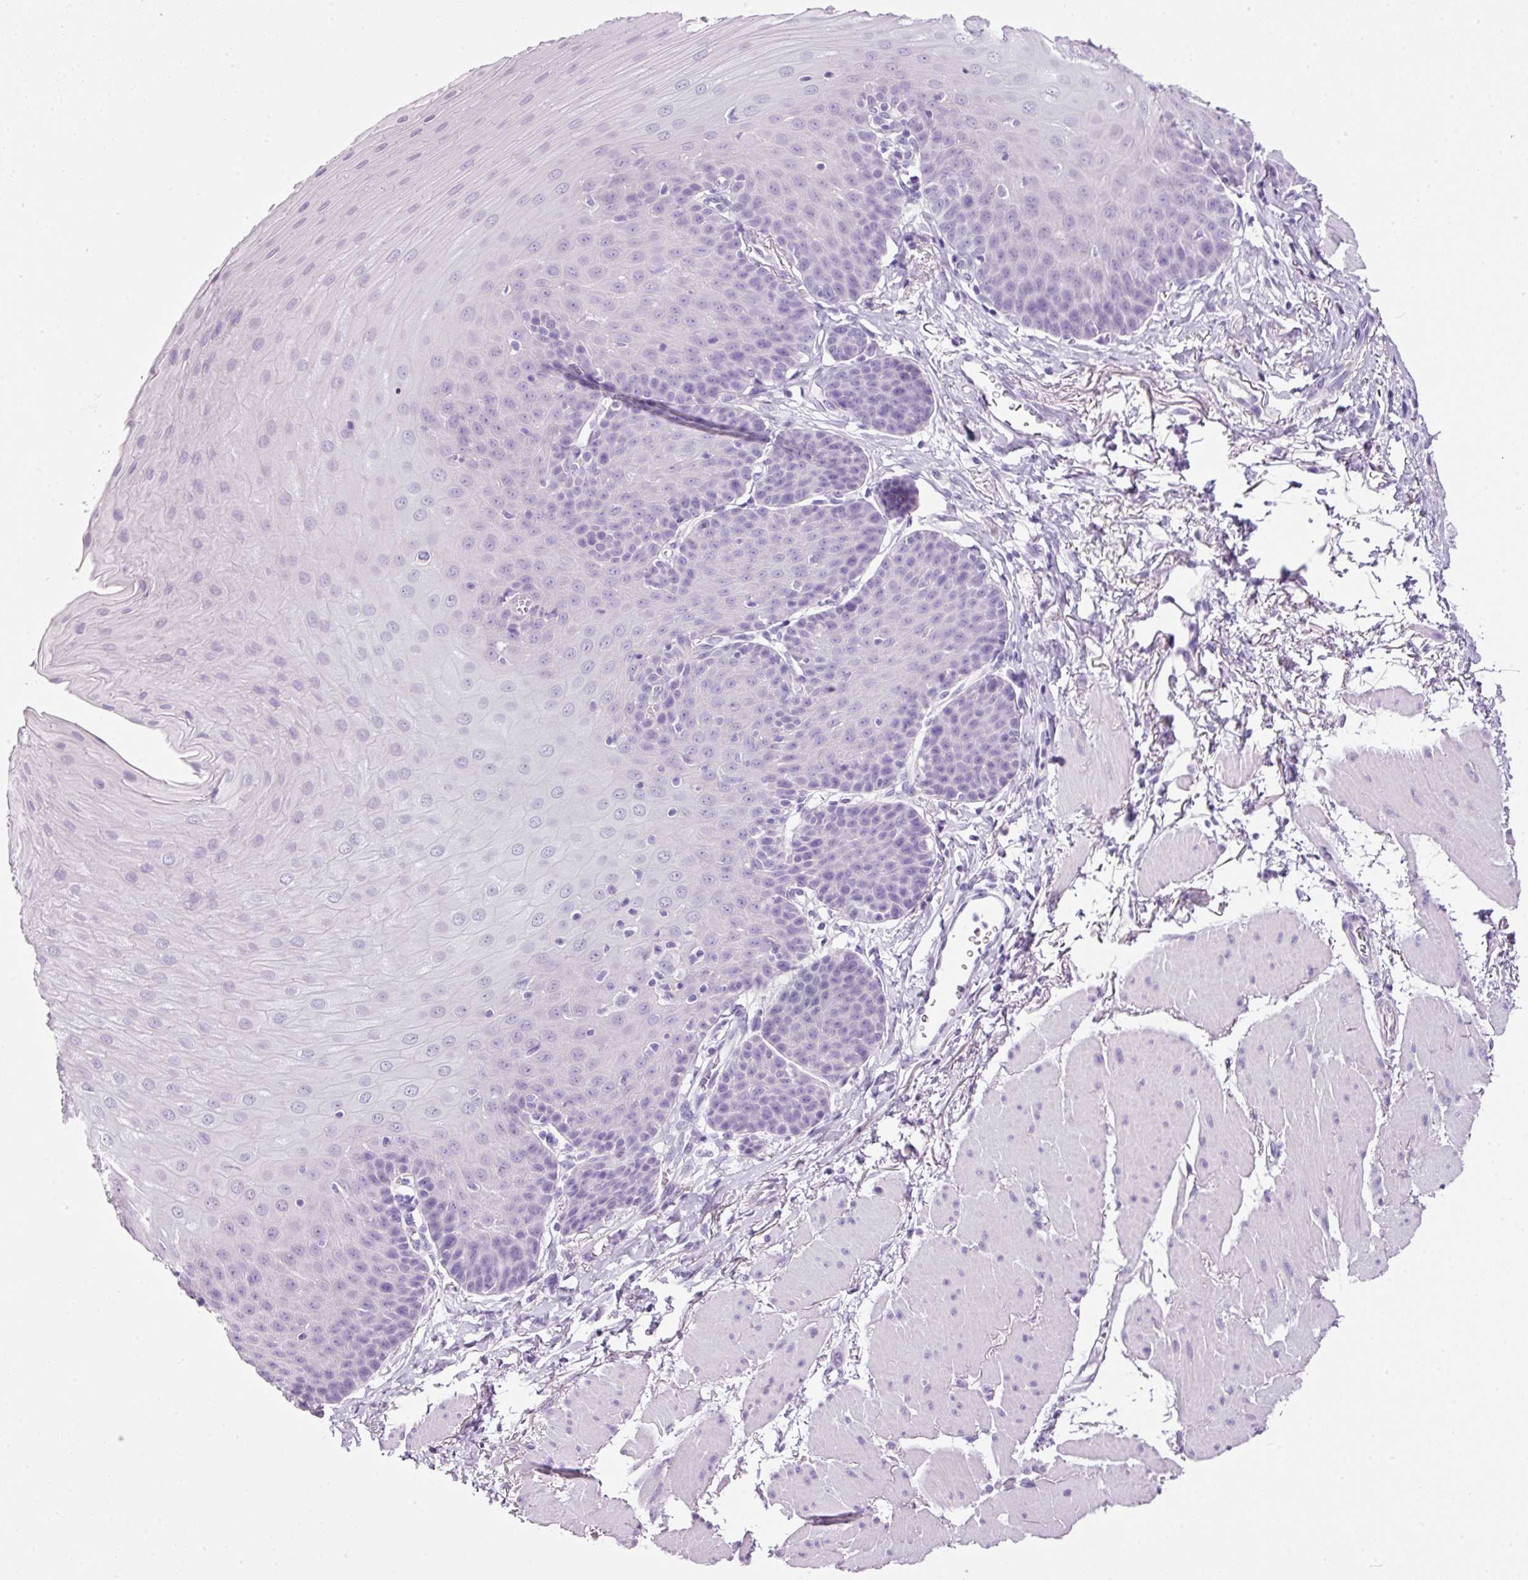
{"staining": {"intensity": "negative", "quantity": "none", "location": "none"}, "tissue": "esophagus", "cell_type": "Squamous epithelial cells", "image_type": "normal", "snomed": [{"axis": "morphology", "description": "Normal tissue, NOS"}, {"axis": "topography", "description": "Esophagus"}], "caption": "Human esophagus stained for a protein using immunohistochemistry reveals no positivity in squamous epithelial cells.", "gene": "BSND", "patient": {"sex": "female", "age": 81}}